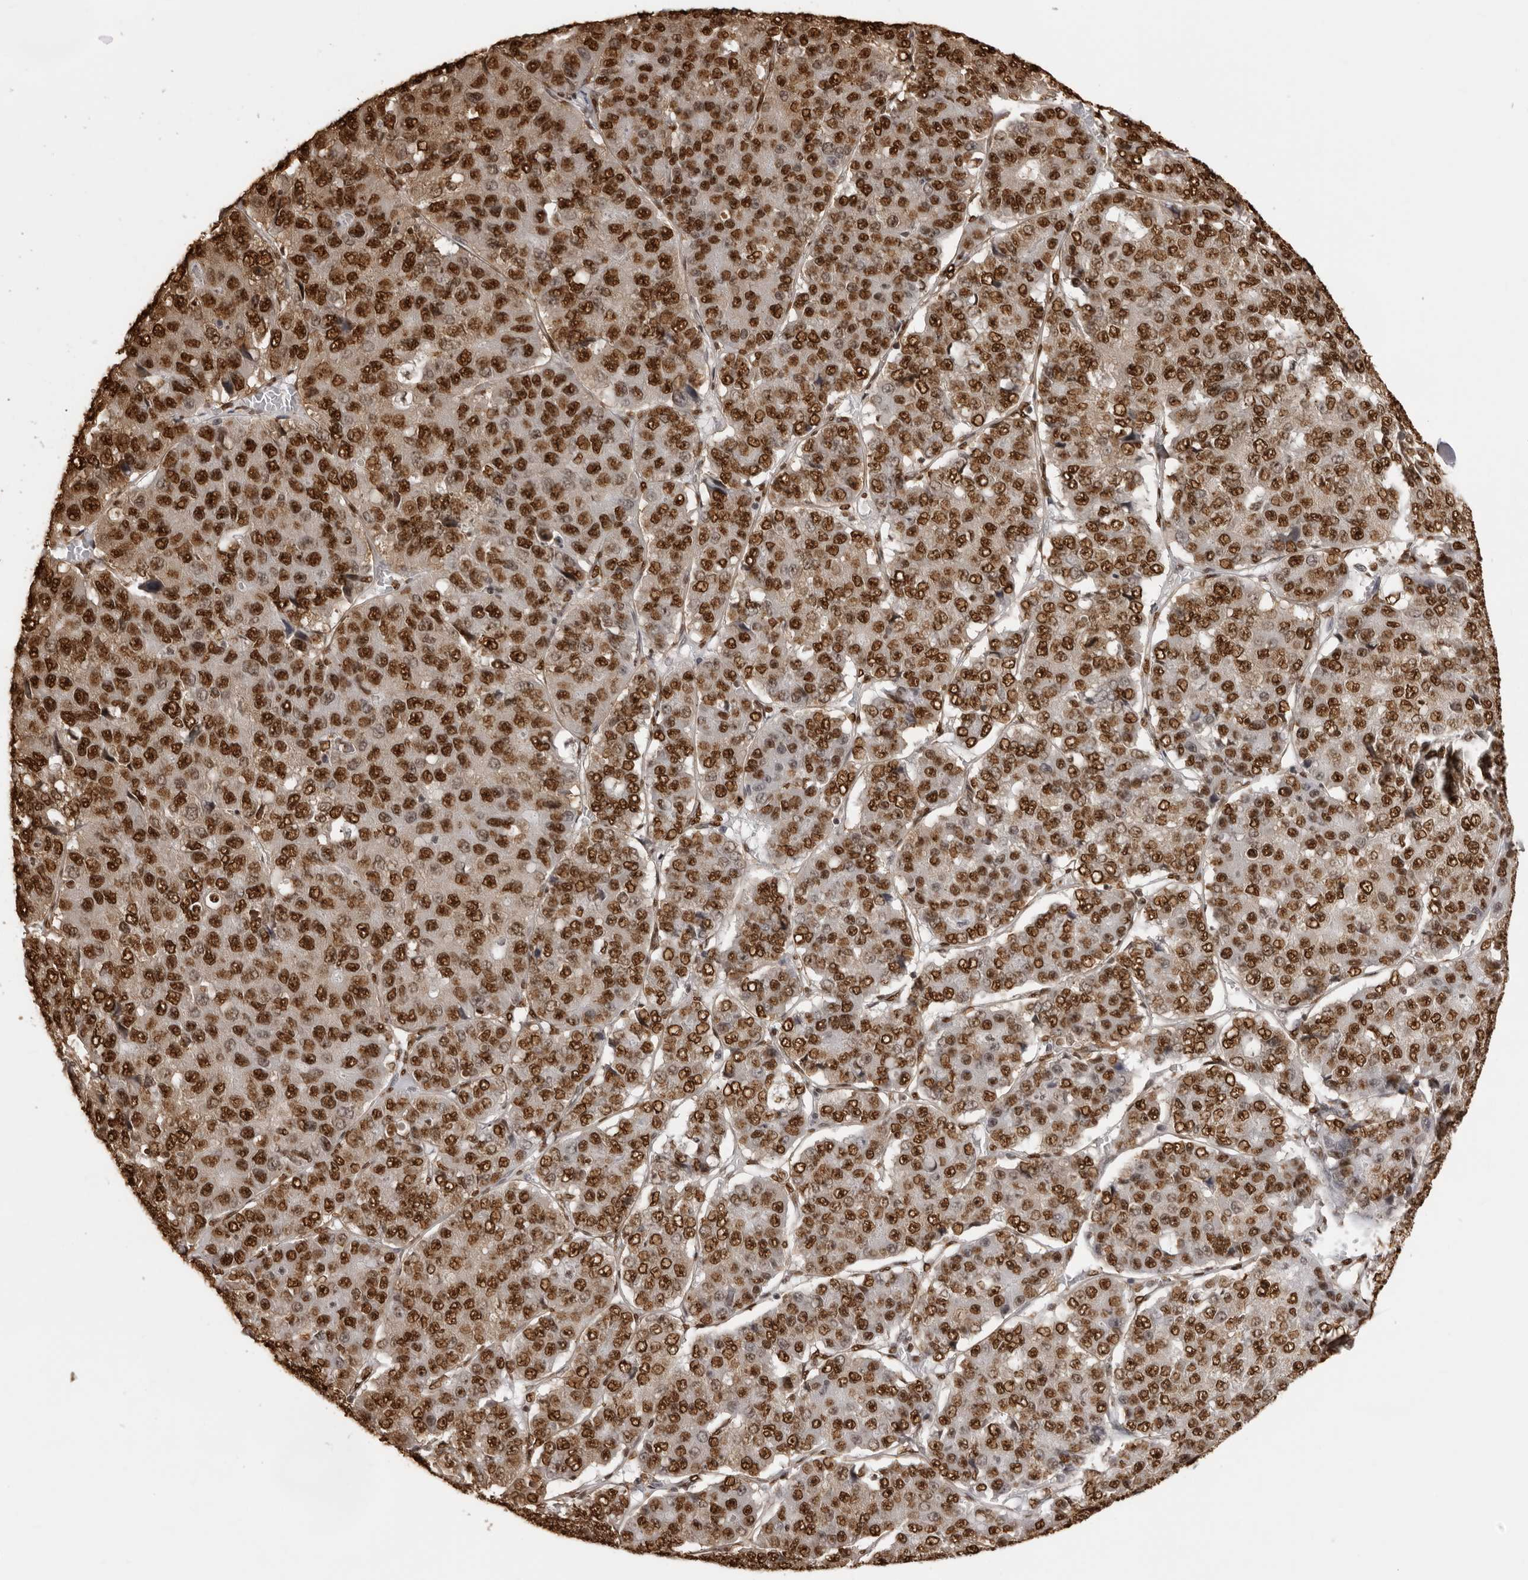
{"staining": {"intensity": "strong", "quantity": ">75%", "location": "nuclear"}, "tissue": "pancreatic cancer", "cell_type": "Tumor cells", "image_type": "cancer", "snomed": [{"axis": "morphology", "description": "Adenocarcinoma, NOS"}, {"axis": "topography", "description": "Pancreas"}], "caption": "Pancreatic adenocarcinoma tissue shows strong nuclear expression in approximately >75% of tumor cells", "gene": "ZFP91", "patient": {"sex": "male", "age": 50}}